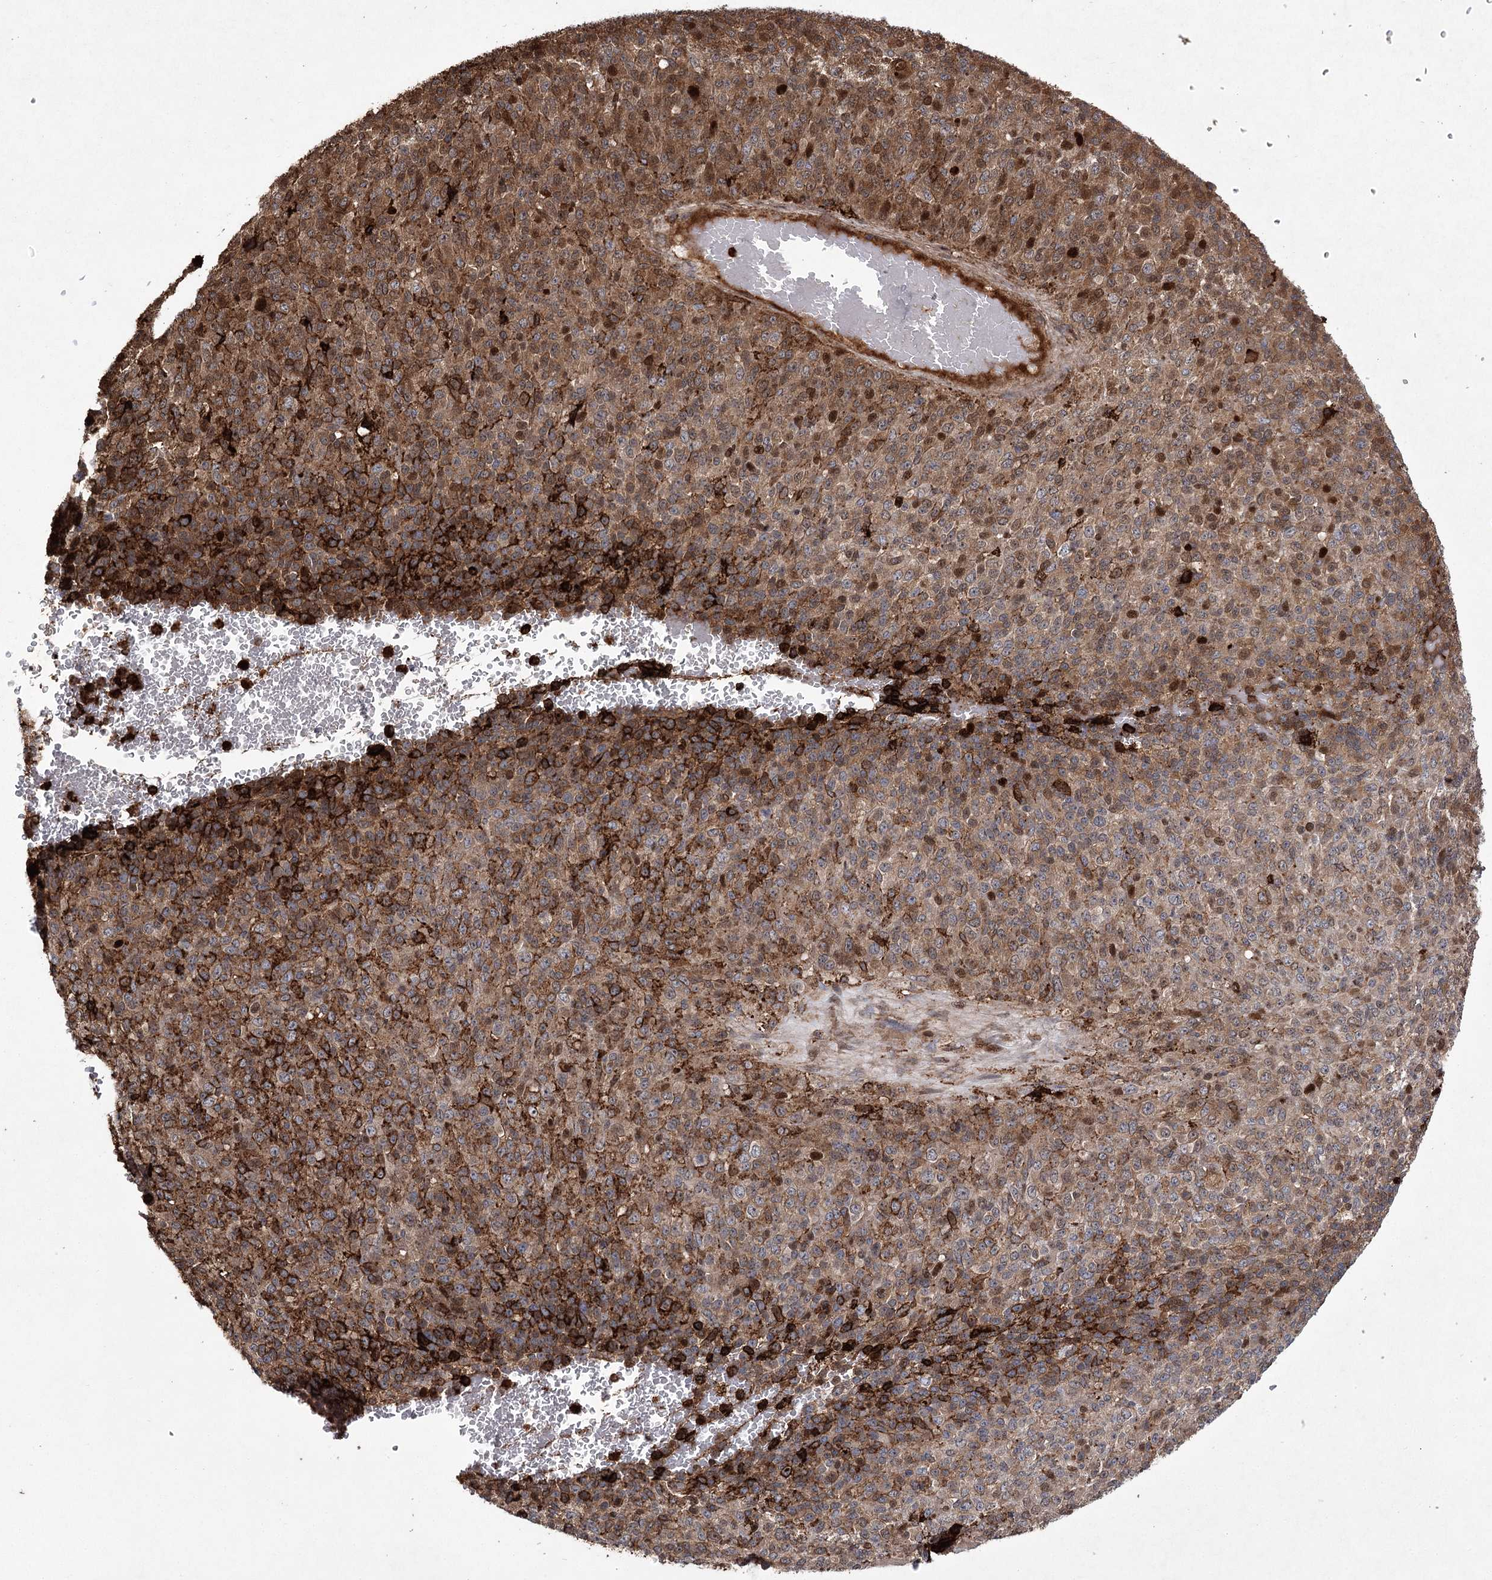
{"staining": {"intensity": "moderate", "quantity": ">75%", "location": "cytoplasmic/membranous"}, "tissue": "melanoma", "cell_type": "Tumor cells", "image_type": "cancer", "snomed": [{"axis": "morphology", "description": "Malignant melanoma, Metastatic site"}, {"axis": "topography", "description": "Brain"}], "caption": "An immunohistochemistry image of neoplastic tissue is shown. Protein staining in brown shows moderate cytoplasmic/membranous positivity in melanoma within tumor cells.", "gene": "DCUN1D4", "patient": {"sex": "female", "age": 56}}